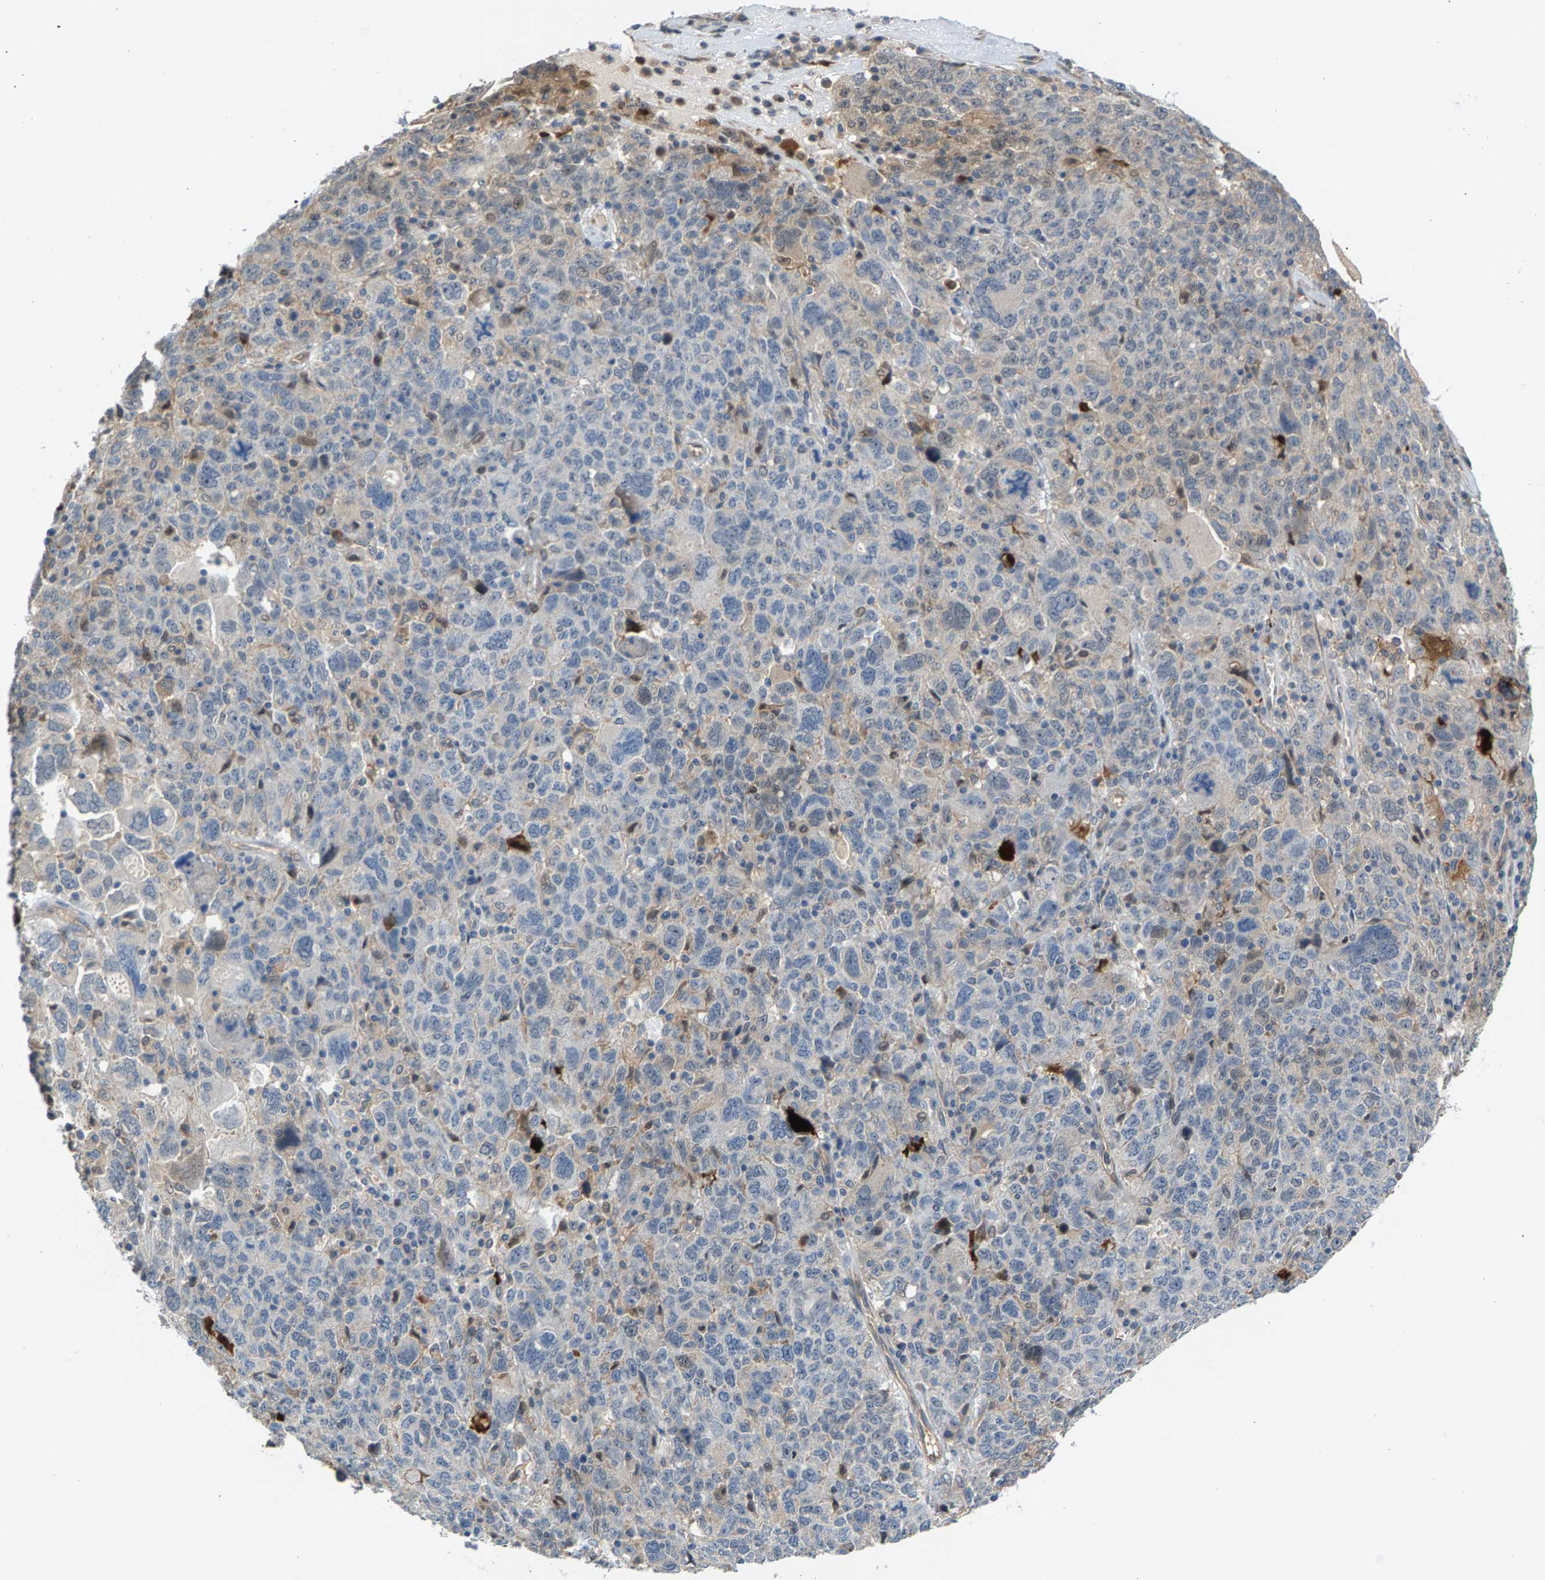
{"staining": {"intensity": "negative", "quantity": "none", "location": "none"}, "tissue": "ovarian cancer", "cell_type": "Tumor cells", "image_type": "cancer", "snomed": [{"axis": "morphology", "description": "Carcinoma, endometroid"}, {"axis": "topography", "description": "Ovary"}], "caption": "Immunohistochemical staining of endometroid carcinoma (ovarian) reveals no significant staining in tumor cells.", "gene": "KRTAP27-1", "patient": {"sex": "female", "age": 62}}